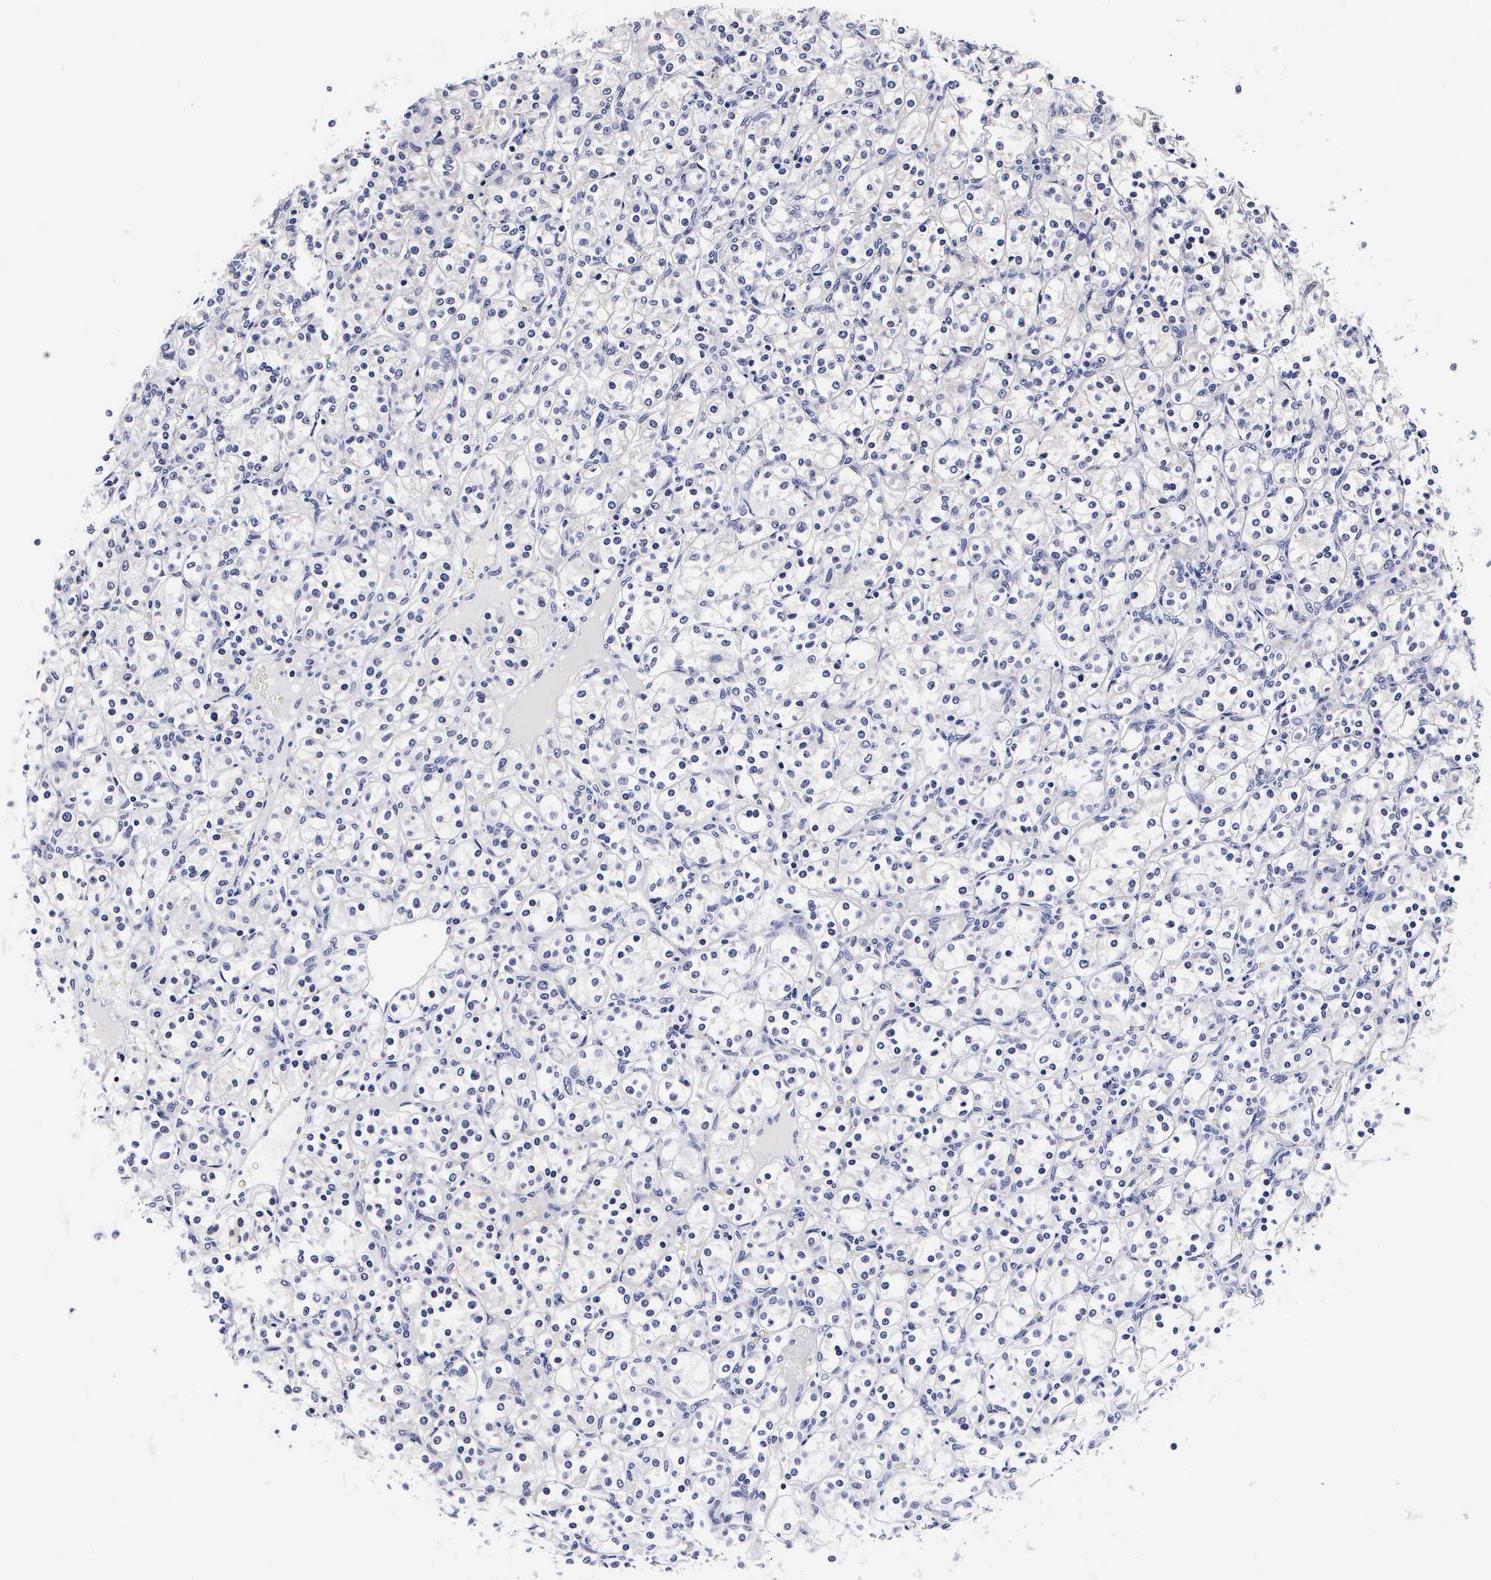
{"staining": {"intensity": "negative", "quantity": "none", "location": "none"}, "tissue": "renal cancer", "cell_type": "Tumor cells", "image_type": "cancer", "snomed": [{"axis": "morphology", "description": "Adenocarcinoma, NOS"}, {"axis": "topography", "description": "Kidney"}], "caption": "The immunohistochemistry photomicrograph has no significant staining in tumor cells of adenocarcinoma (renal) tissue.", "gene": "RNASE6", "patient": {"sex": "male", "age": 77}}